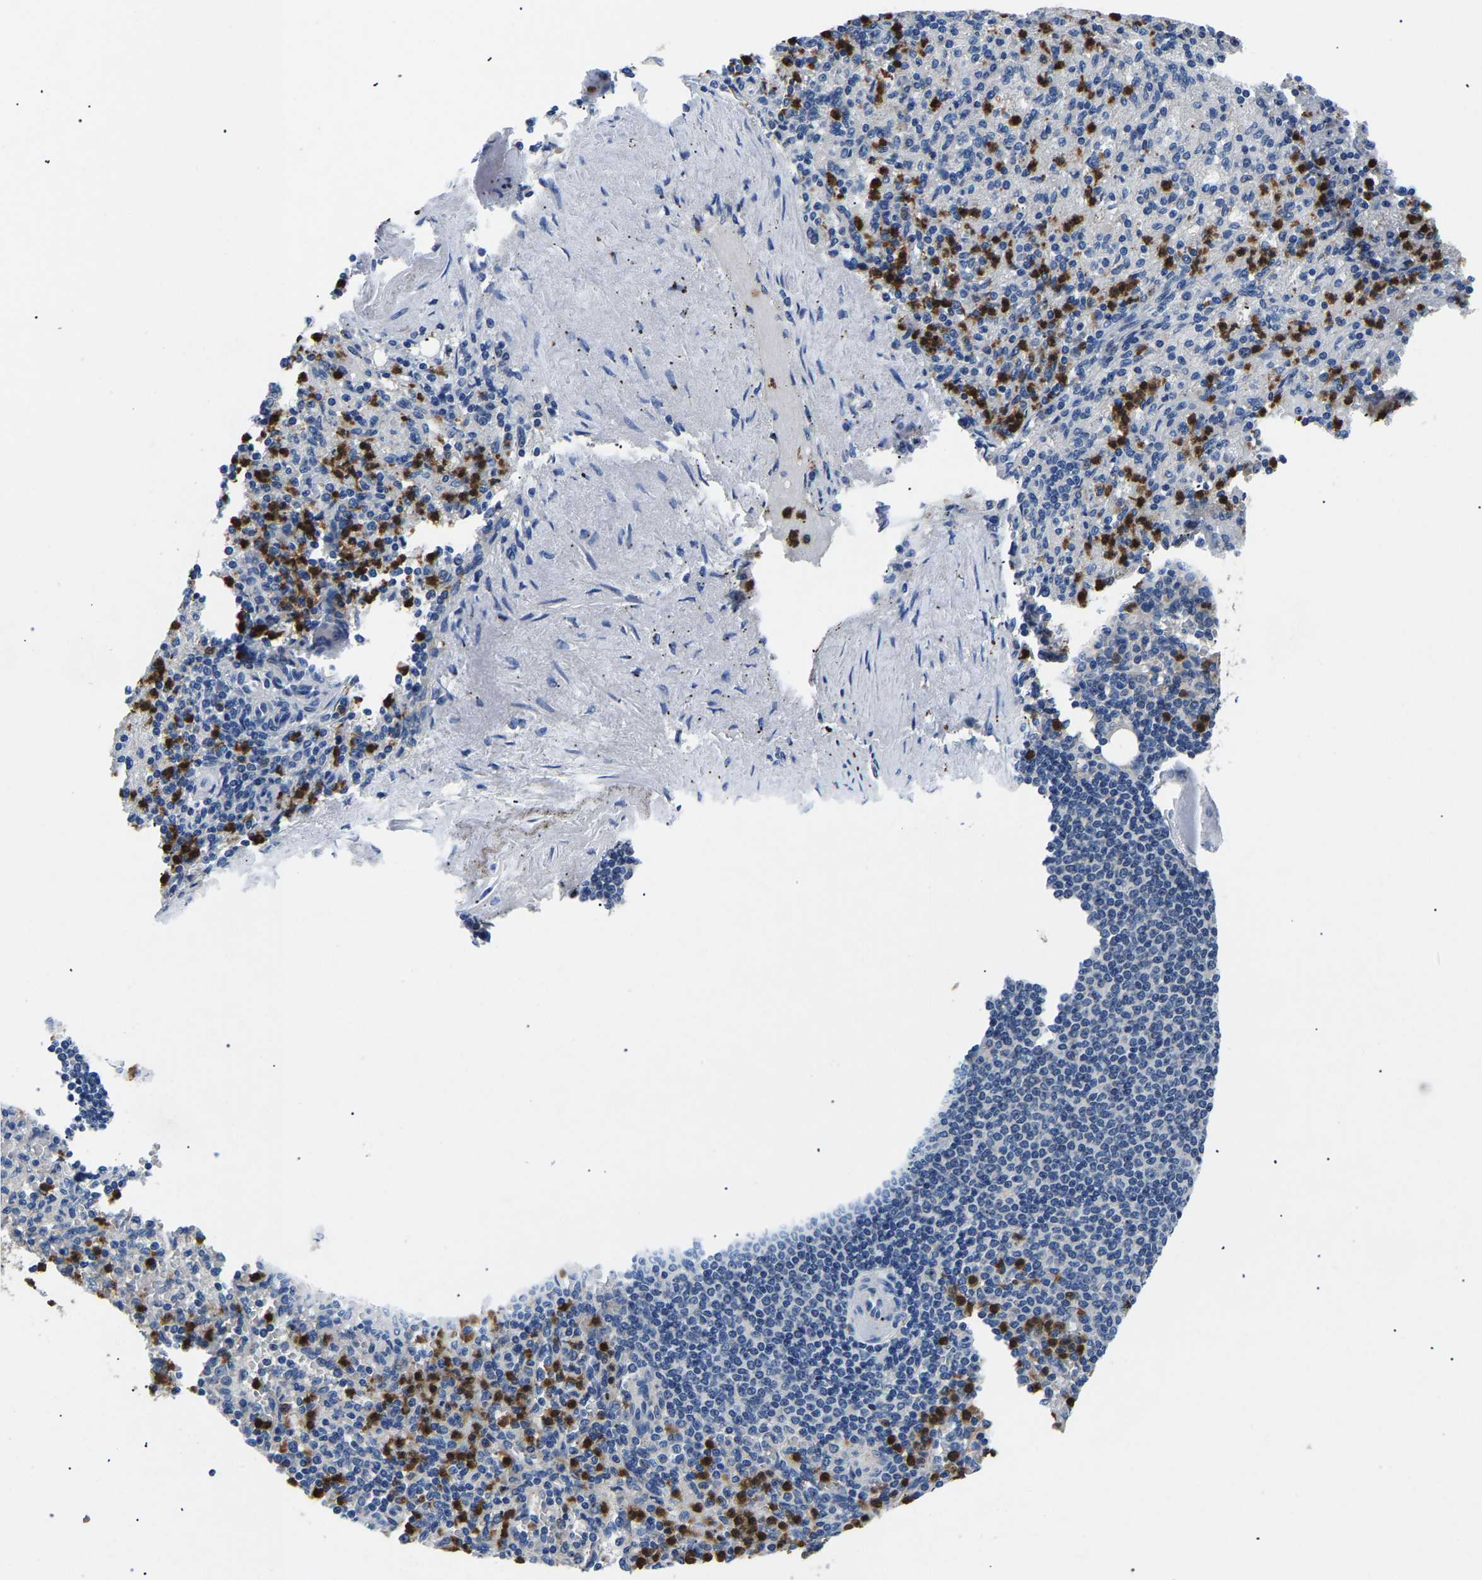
{"staining": {"intensity": "moderate", "quantity": "25%-75%", "location": "cytoplasmic/membranous"}, "tissue": "spleen", "cell_type": "Cells in red pulp", "image_type": "normal", "snomed": [{"axis": "morphology", "description": "Normal tissue, NOS"}, {"axis": "topography", "description": "Spleen"}], "caption": "This histopathology image demonstrates immunohistochemistry staining of normal human spleen, with medium moderate cytoplasmic/membranous expression in about 25%-75% of cells in red pulp.", "gene": "TOR1B", "patient": {"sex": "female", "age": 74}}